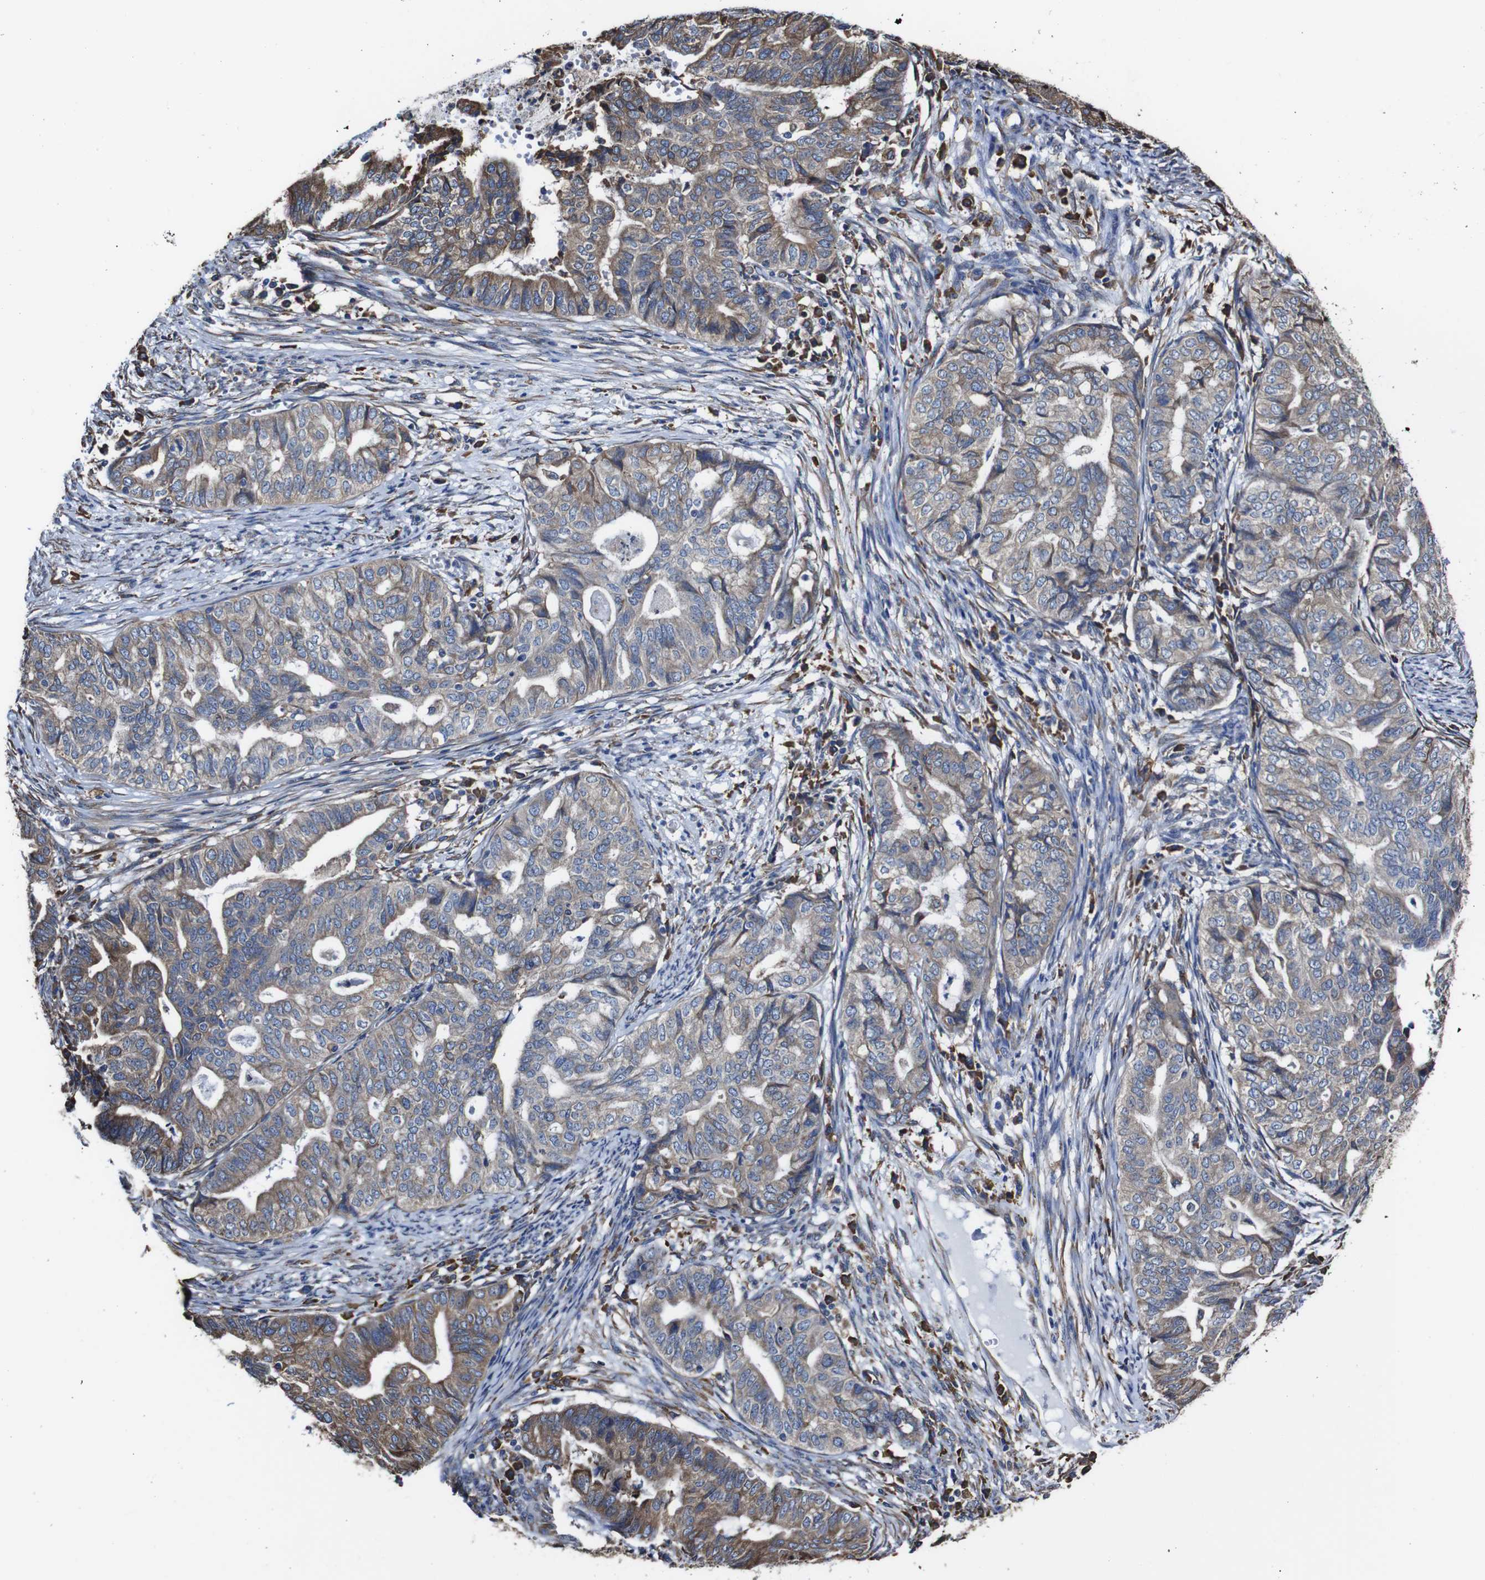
{"staining": {"intensity": "weak", "quantity": ">75%", "location": "cytoplasmic/membranous"}, "tissue": "endometrial cancer", "cell_type": "Tumor cells", "image_type": "cancer", "snomed": [{"axis": "morphology", "description": "Adenocarcinoma, NOS"}, {"axis": "topography", "description": "Endometrium"}], "caption": "Protein staining shows weak cytoplasmic/membranous staining in approximately >75% of tumor cells in endometrial cancer.", "gene": "PPIB", "patient": {"sex": "female", "age": 79}}